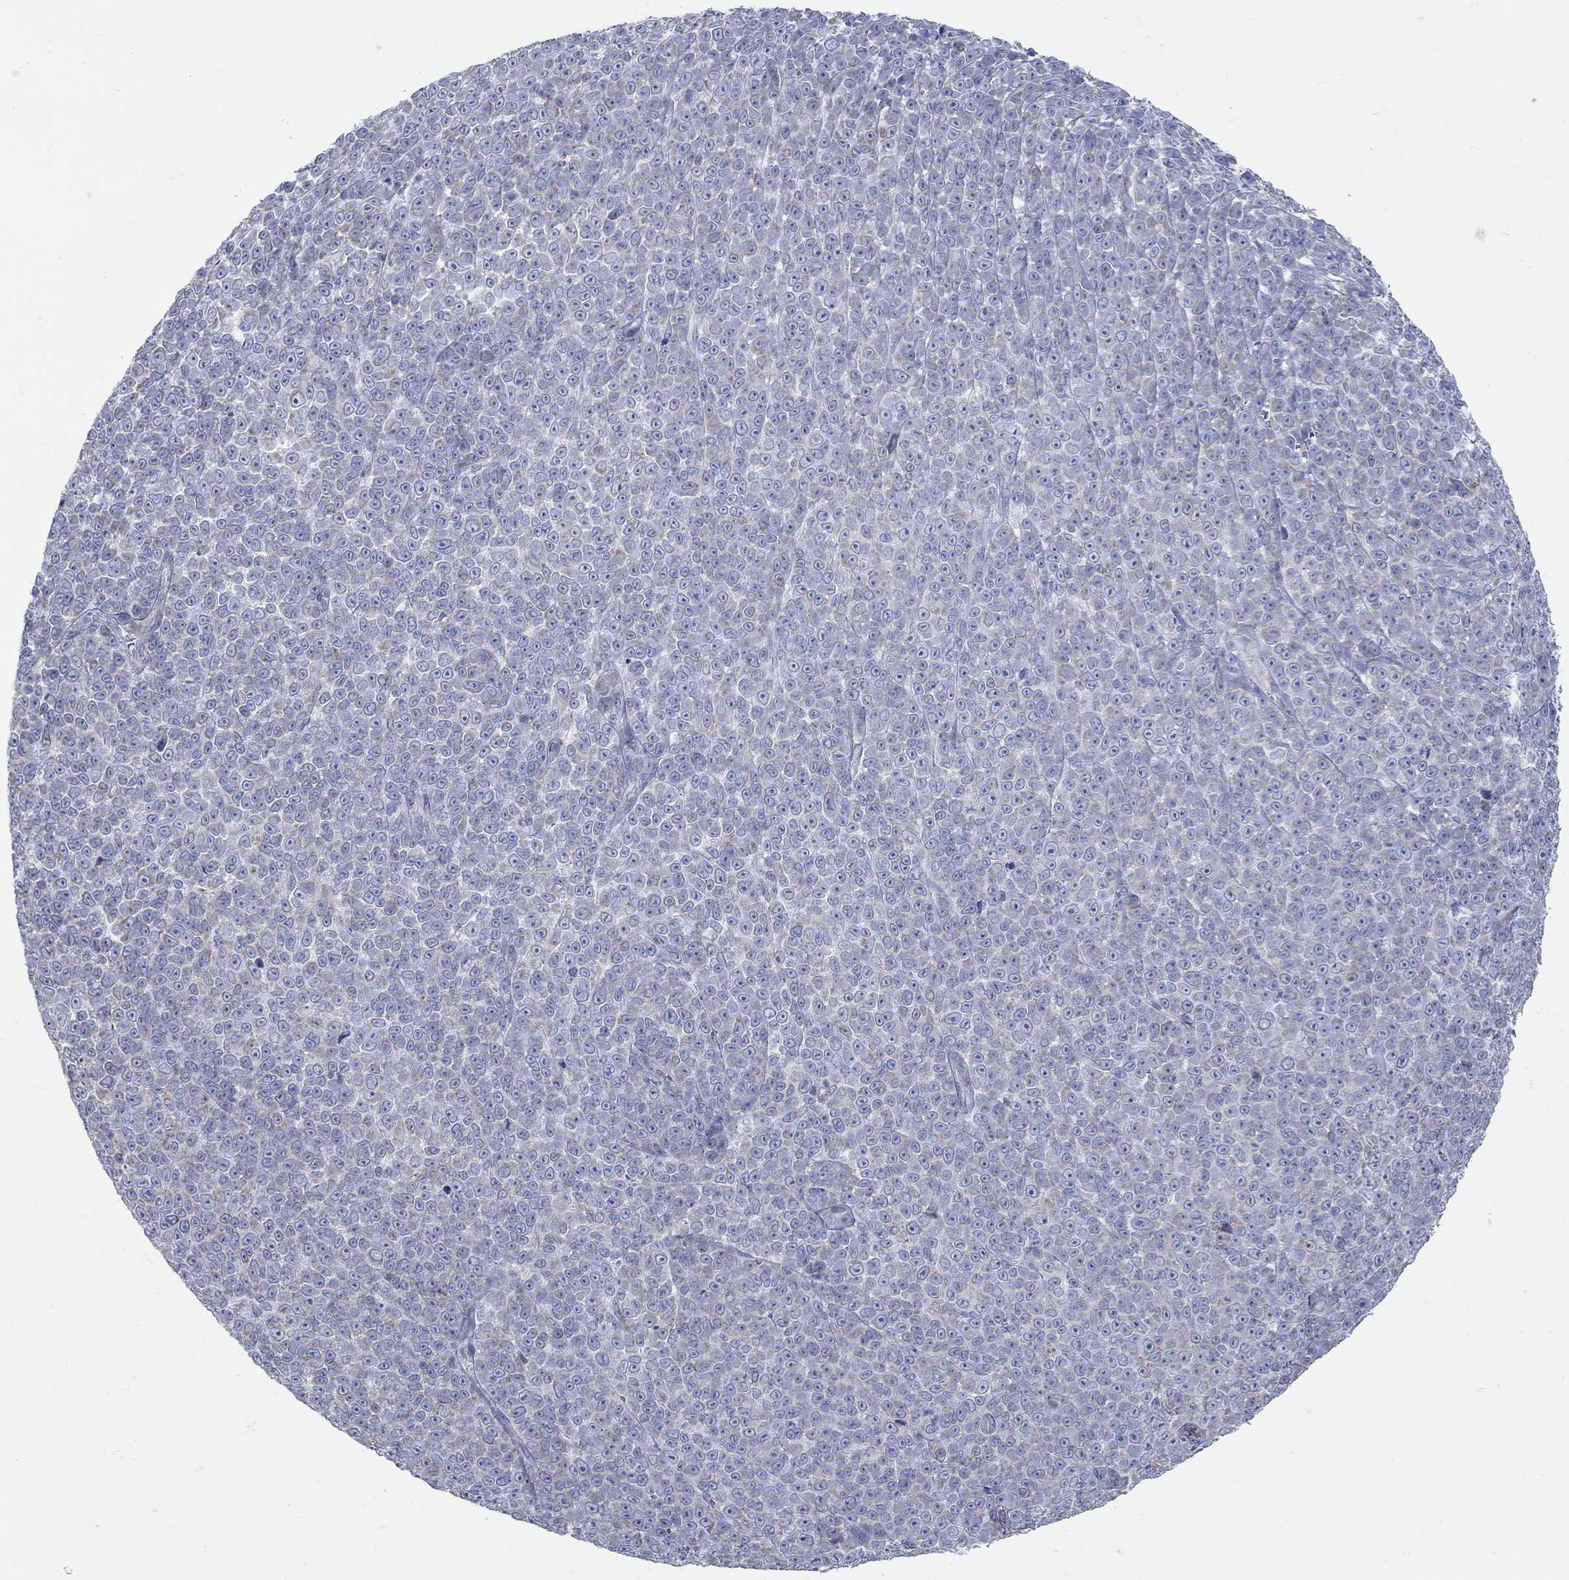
{"staining": {"intensity": "negative", "quantity": "none", "location": "none"}, "tissue": "melanoma", "cell_type": "Tumor cells", "image_type": "cancer", "snomed": [{"axis": "morphology", "description": "Malignant melanoma, NOS"}, {"axis": "topography", "description": "Skin"}], "caption": "IHC of human malignant melanoma displays no staining in tumor cells.", "gene": "PDZD3", "patient": {"sex": "female", "age": 95}}